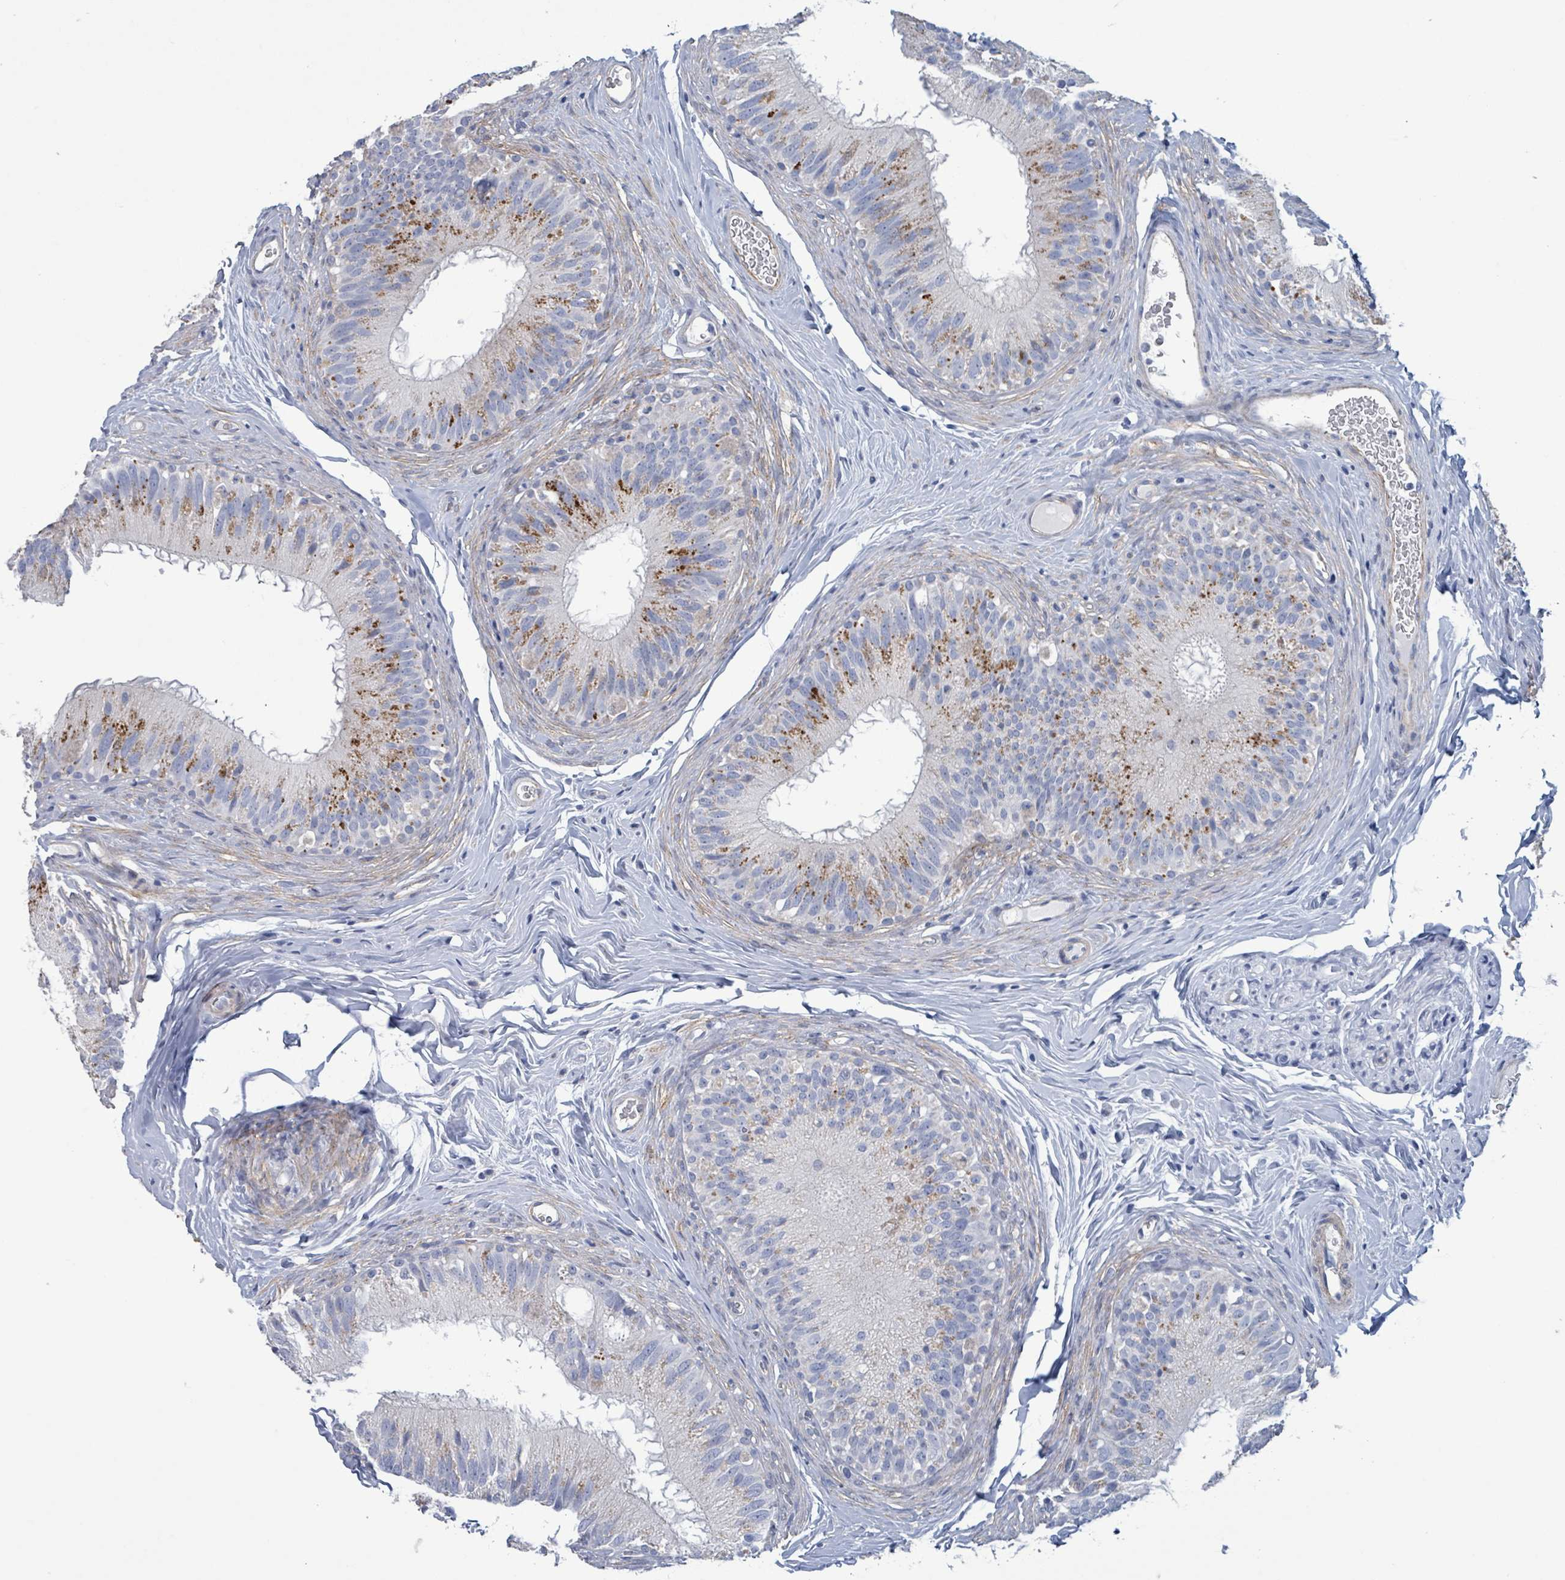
{"staining": {"intensity": "moderate", "quantity": "25%-75%", "location": "cytoplasmic/membranous"}, "tissue": "epididymis", "cell_type": "Glandular cells", "image_type": "normal", "snomed": [{"axis": "morphology", "description": "Normal tissue, NOS"}, {"axis": "topography", "description": "Epididymis"}], "caption": "The immunohistochemical stain labels moderate cytoplasmic/membranous expression in glandular cells of benign epididymis. (DAB = brown stain, brightfield microscopy at high magnification).", "gene": "PKLR", "patient": {"sex": "male", "age": 38}}